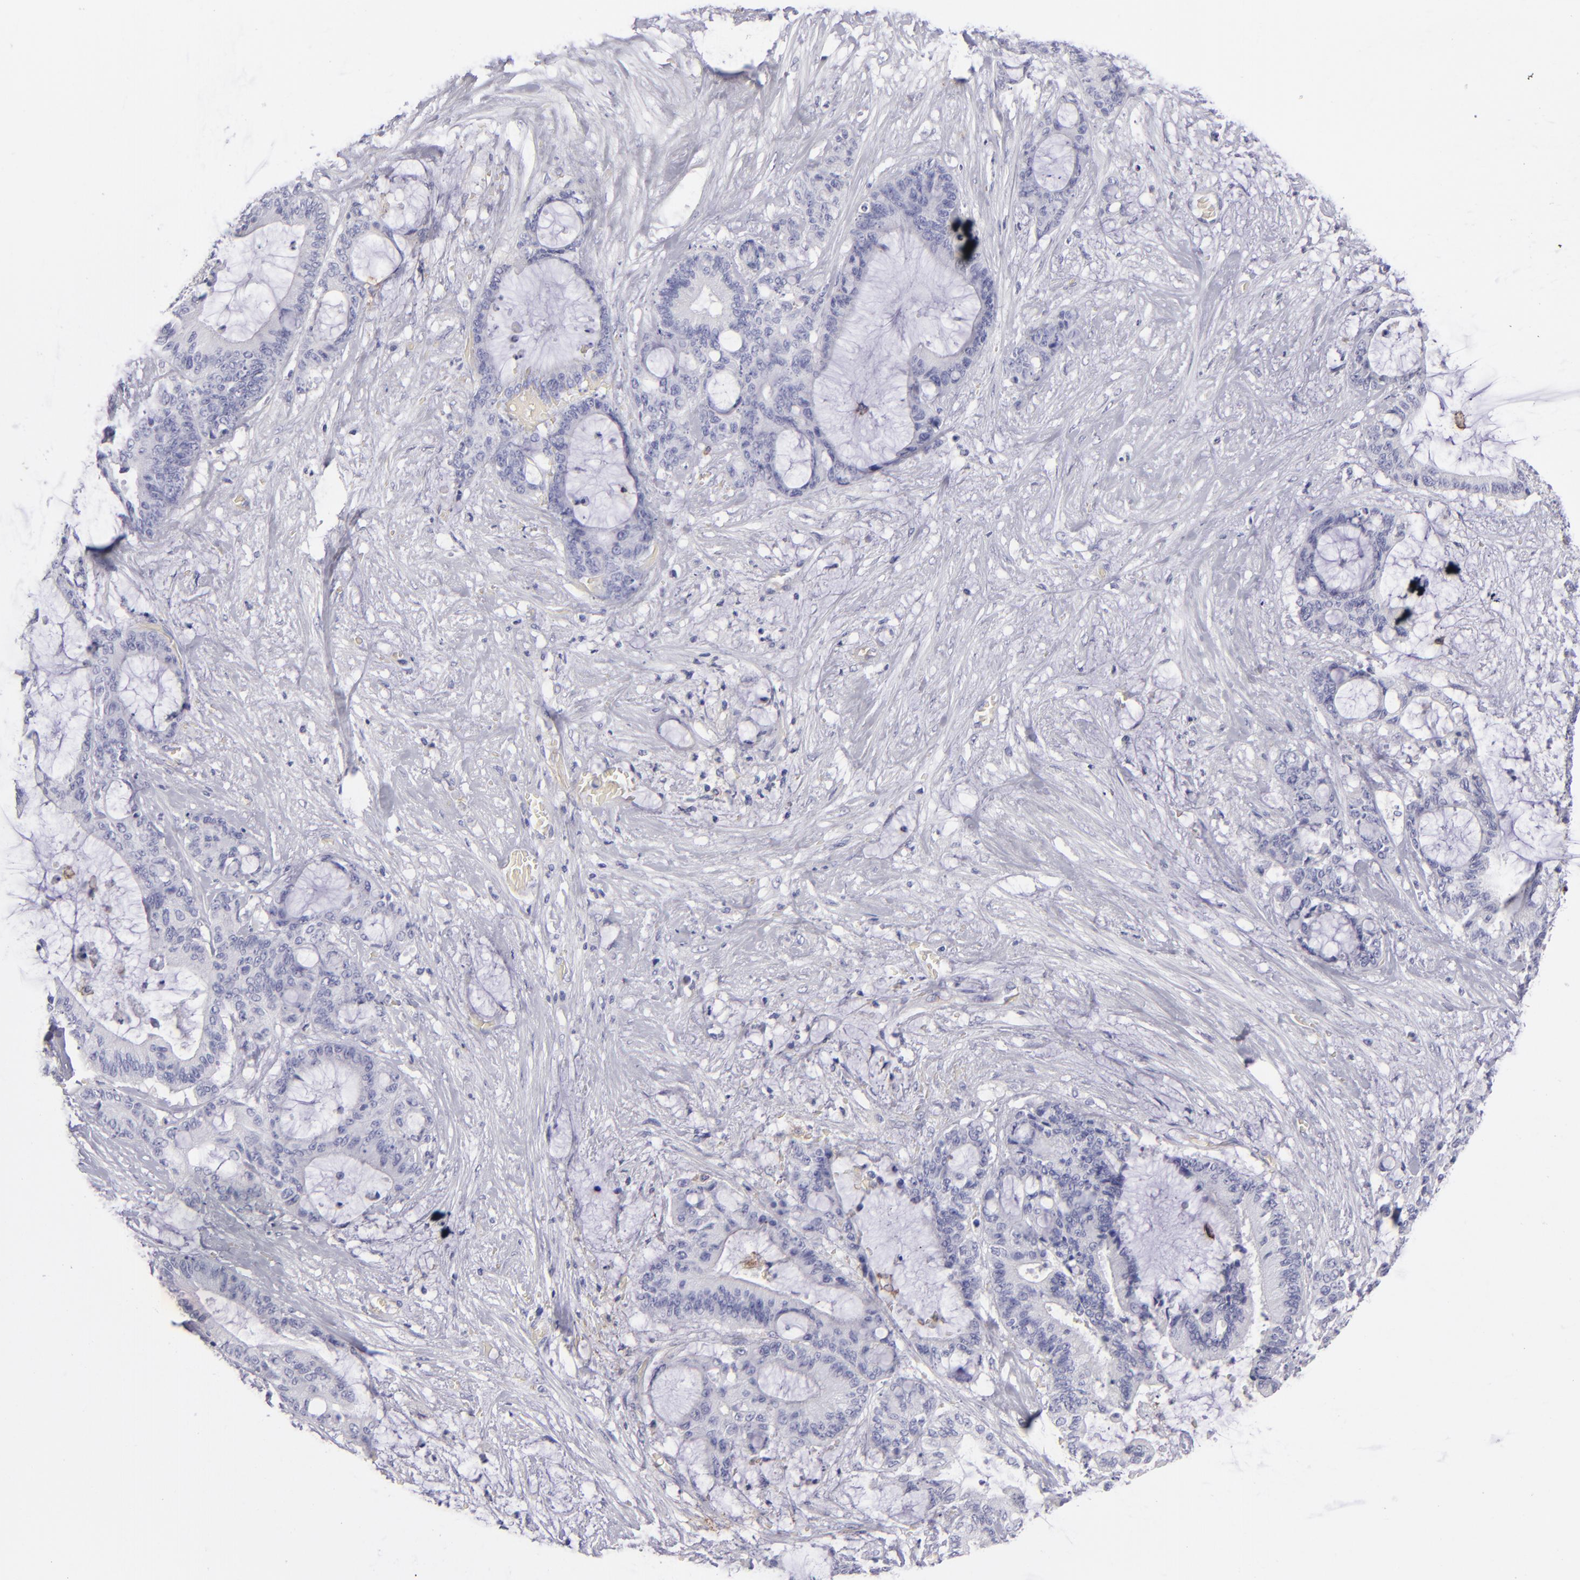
{"staining": {"intensity": "negative", "quantity": "none", "location": "none"}, "tissue": "liver cancer", "cell_type": "Tumor cells", "image_type": "cancer", "snomed": [{"axis": "morphology", "description": "Cholangiocarcinoma"}, {"axis": "topography", "description": "Liver"}], "caption": "A micrograph of liver cancer (cholangiocarcinoma) stained for a protein demonstrates no brown staining in tumor cells.", "gene": "ANPEP", "patient": {"sex": "female", "age": 73}}